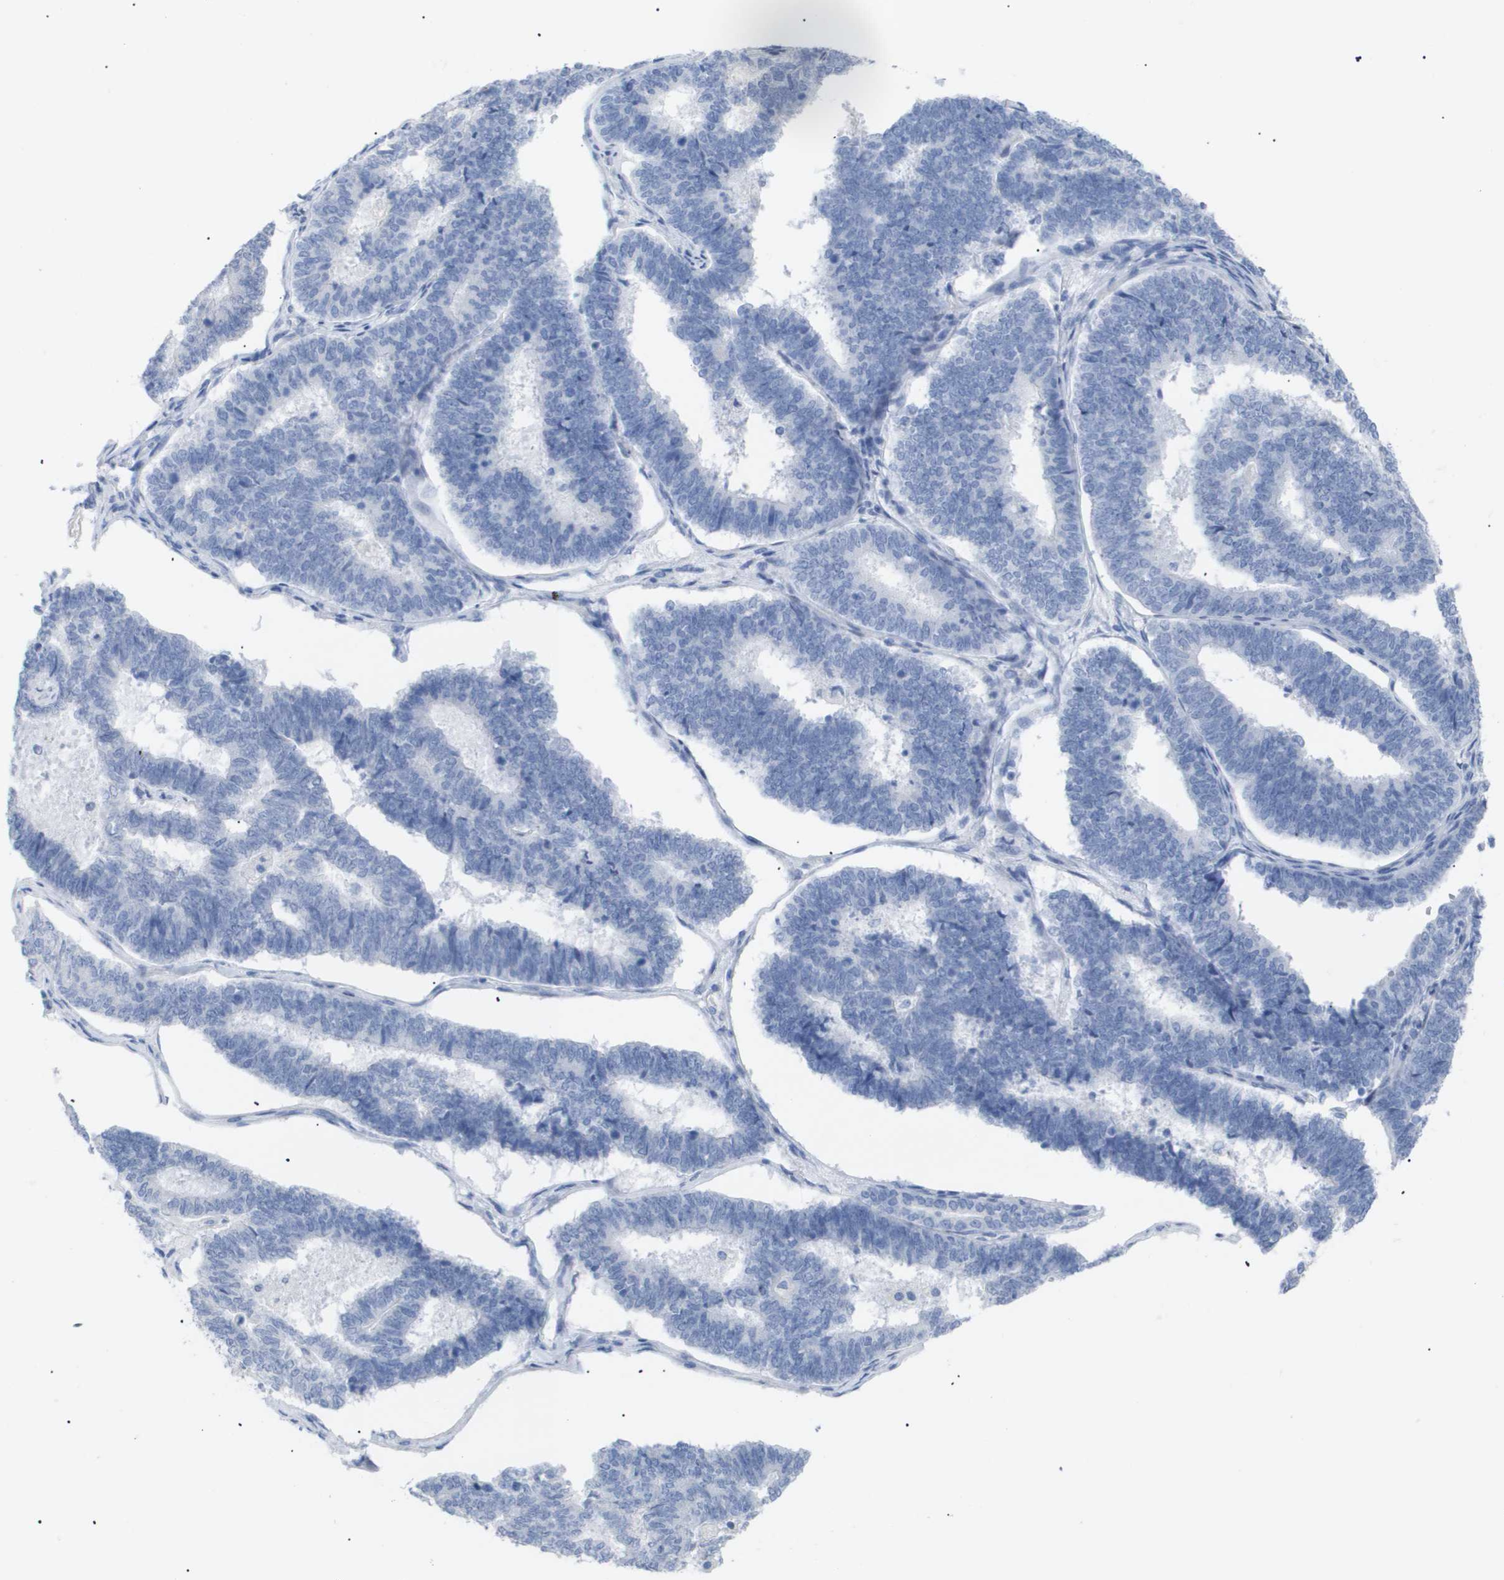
{"staining": {"intensity": "negative", "quantity": "none", "location": "none"}, "tissue": "endometrial cancer", "cell_type": "Tumor cells", "image_type": "cancer", "snomed": [{"axis": "morphology", "description": "Adenocarcinoma, NOS"}, {"axis": "topography", "description": "Endometrium"}], "caption": "Immunohistochemistry (IHC) of human adenocarcinoma (endometrial) displays no expression in tumor cells.", "gene": "CAV3", "patient": {"sex": "female", "age": 70}}